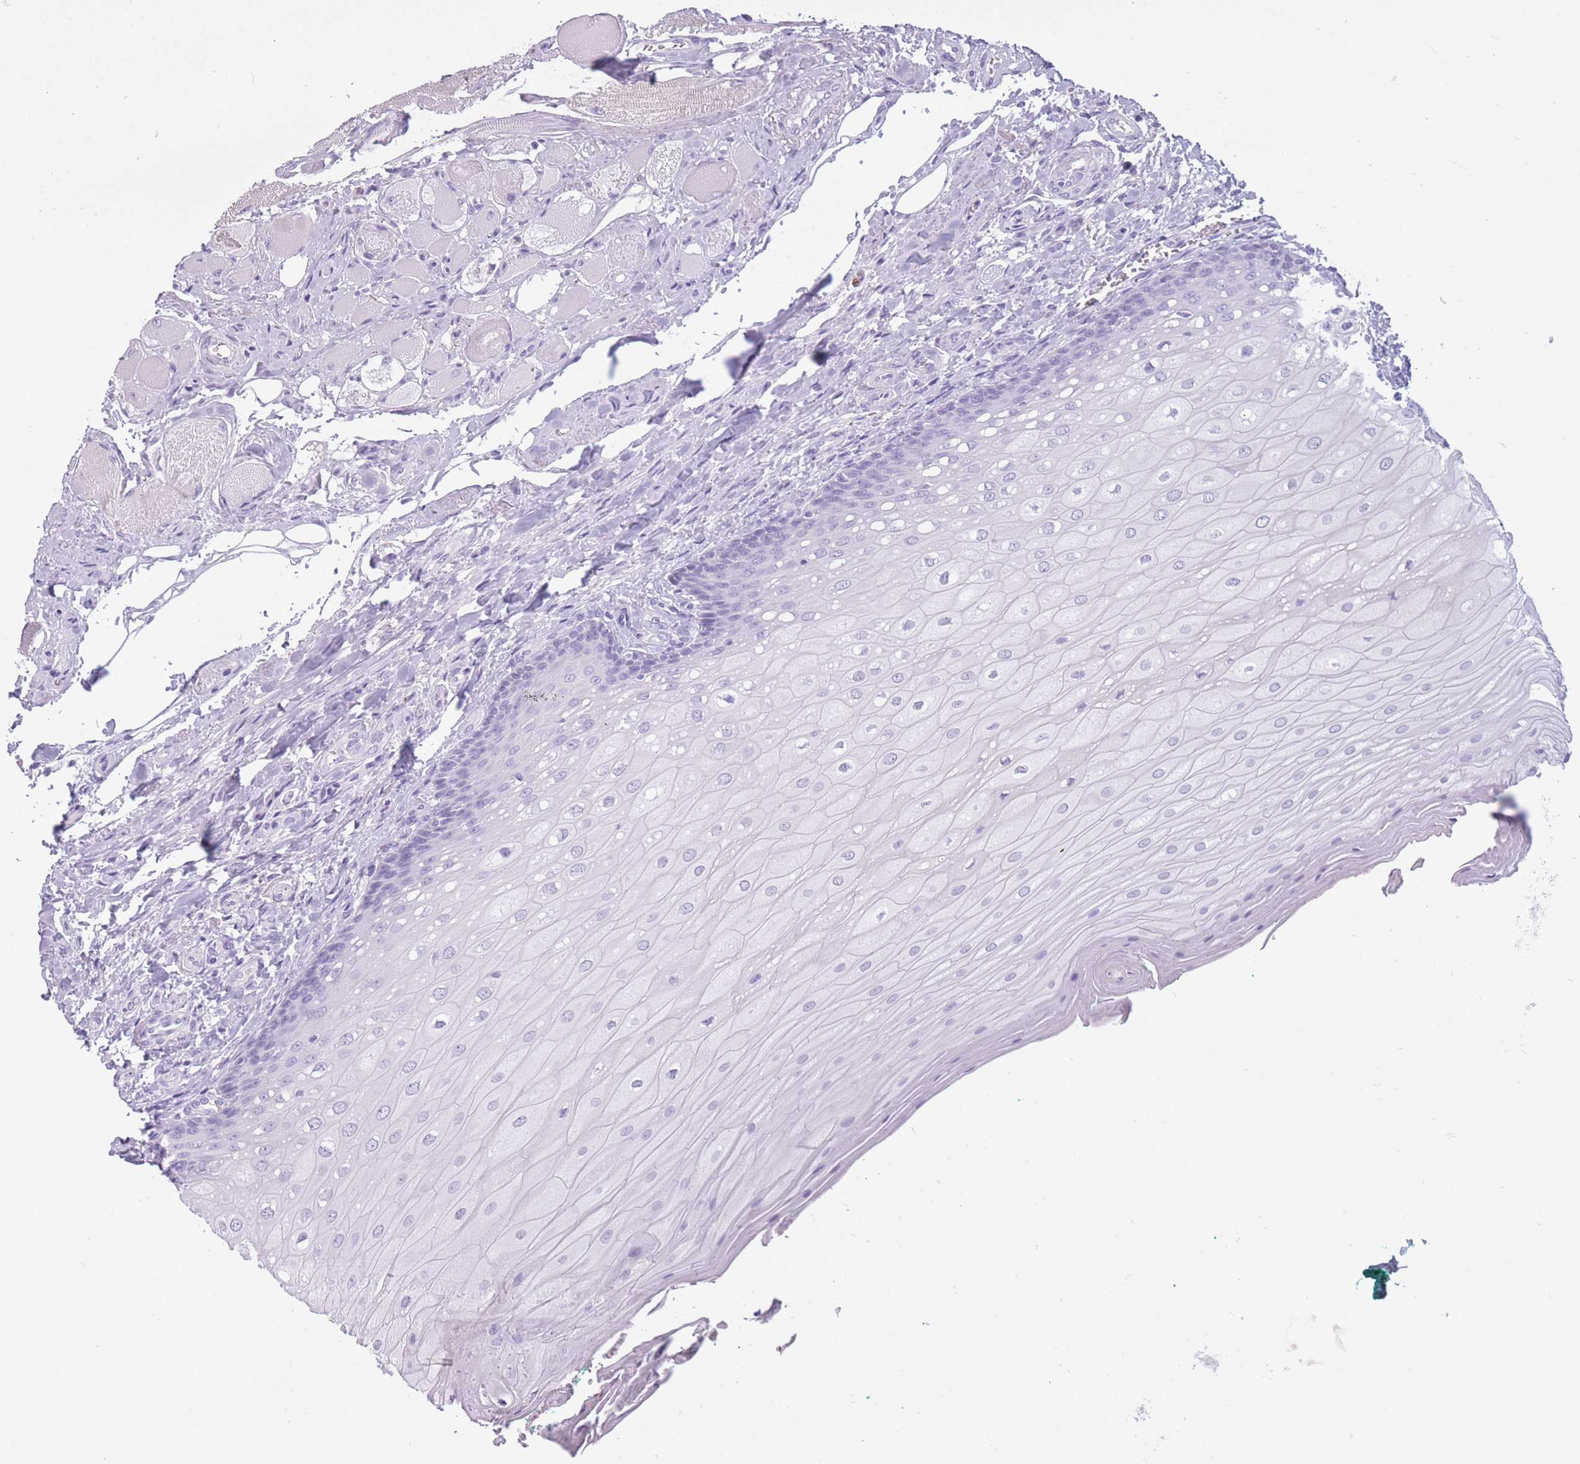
{"staining": {"intensity": "negative", "quantity": "none", "location": "none"}, "tissue": "oral mucosa", "cell_type": "Squamous epithelial cells", "image_type": "normal", "snomed": [{"axis": "morphology", "description": "Normal tissue, NOS"}, {"axis": "morphology", "description": "Squamous cell carcinoma, NOS"}, {"axis": "topography", "description": "Oral tissue"}, {"axis": "topography", "description": "Tounge, NOS"}, {"axis": "topography", "description": "Head-Neck"}], "caption": "A photomicrograph of human oral mucosa is negative for staining in squamous epithelial cells. (DAB IHC, high magnification).", "gene": "OR7C1", "patient": {"sex": "male", "age": 79}}